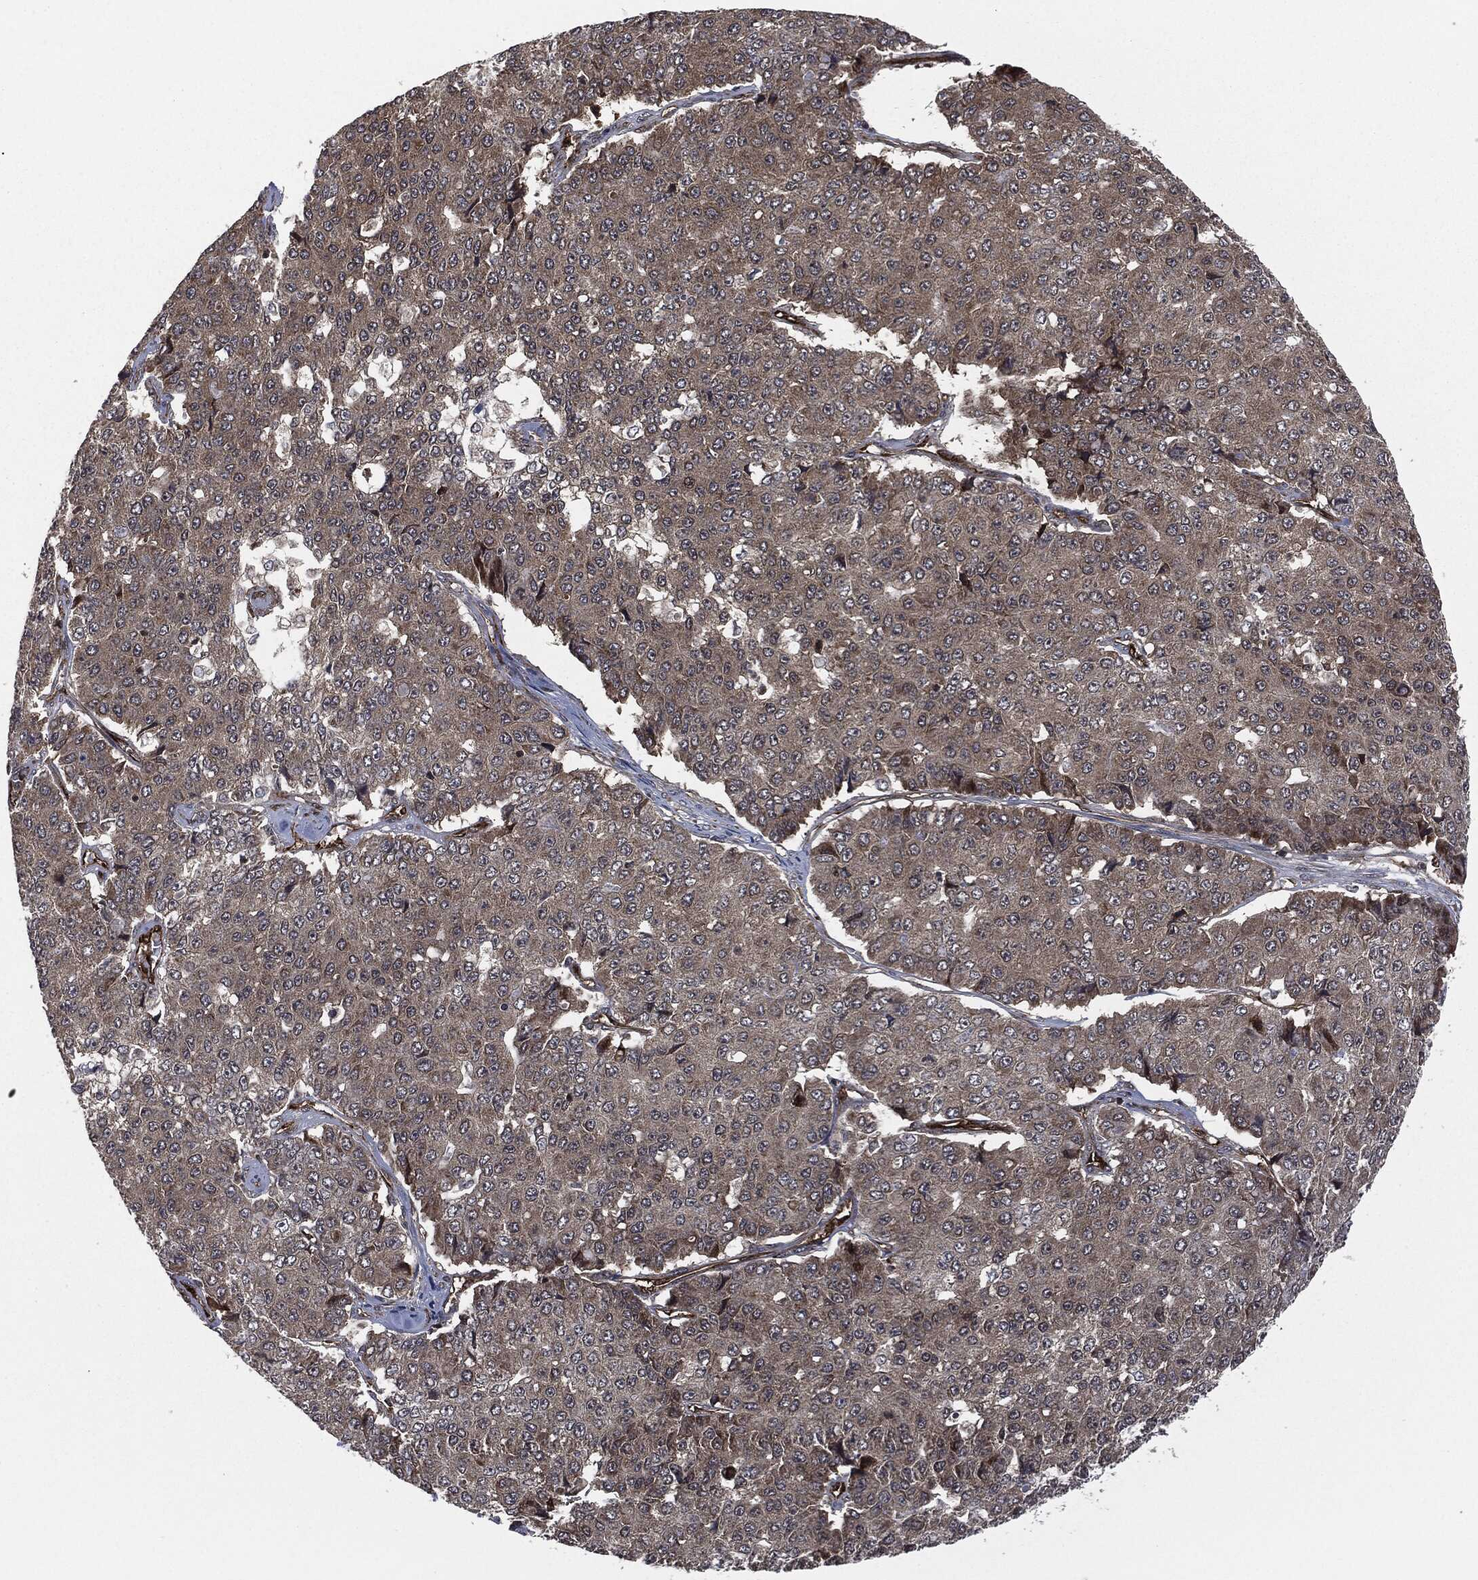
{"staining": {"intensity": "weak", "quantity": "25%-75%", "location": "cytoplasmic/membranous"}, "tissue": "pancreatic cancer", "cell_type": "Tumor cells", "image_type": "cancer", "snomed": [{"axis": "morphology", "description": "Normal tissue, NOS"}, {"axis": "morphology", "description": "Adenocarcinoma, NOS"}, {"axis": "topography", "description": "Pancreas"}, {"axis": "topography", "description": "Duodenum"}], "caption": "Pancreatic cancer was stained to show a protein in brown. There is low levels of weak cytoplasmic/membranous positivity in approximately 25%-75% of tumor cells. The staining is performed using DAB (3,3'-diaminobenzidine) brown chromogen to label protein expression. The nuclei are counter-stained blue using hematoxylin.", "gene": "HRAS", "patient": {"sex": "male", "age": 50}}